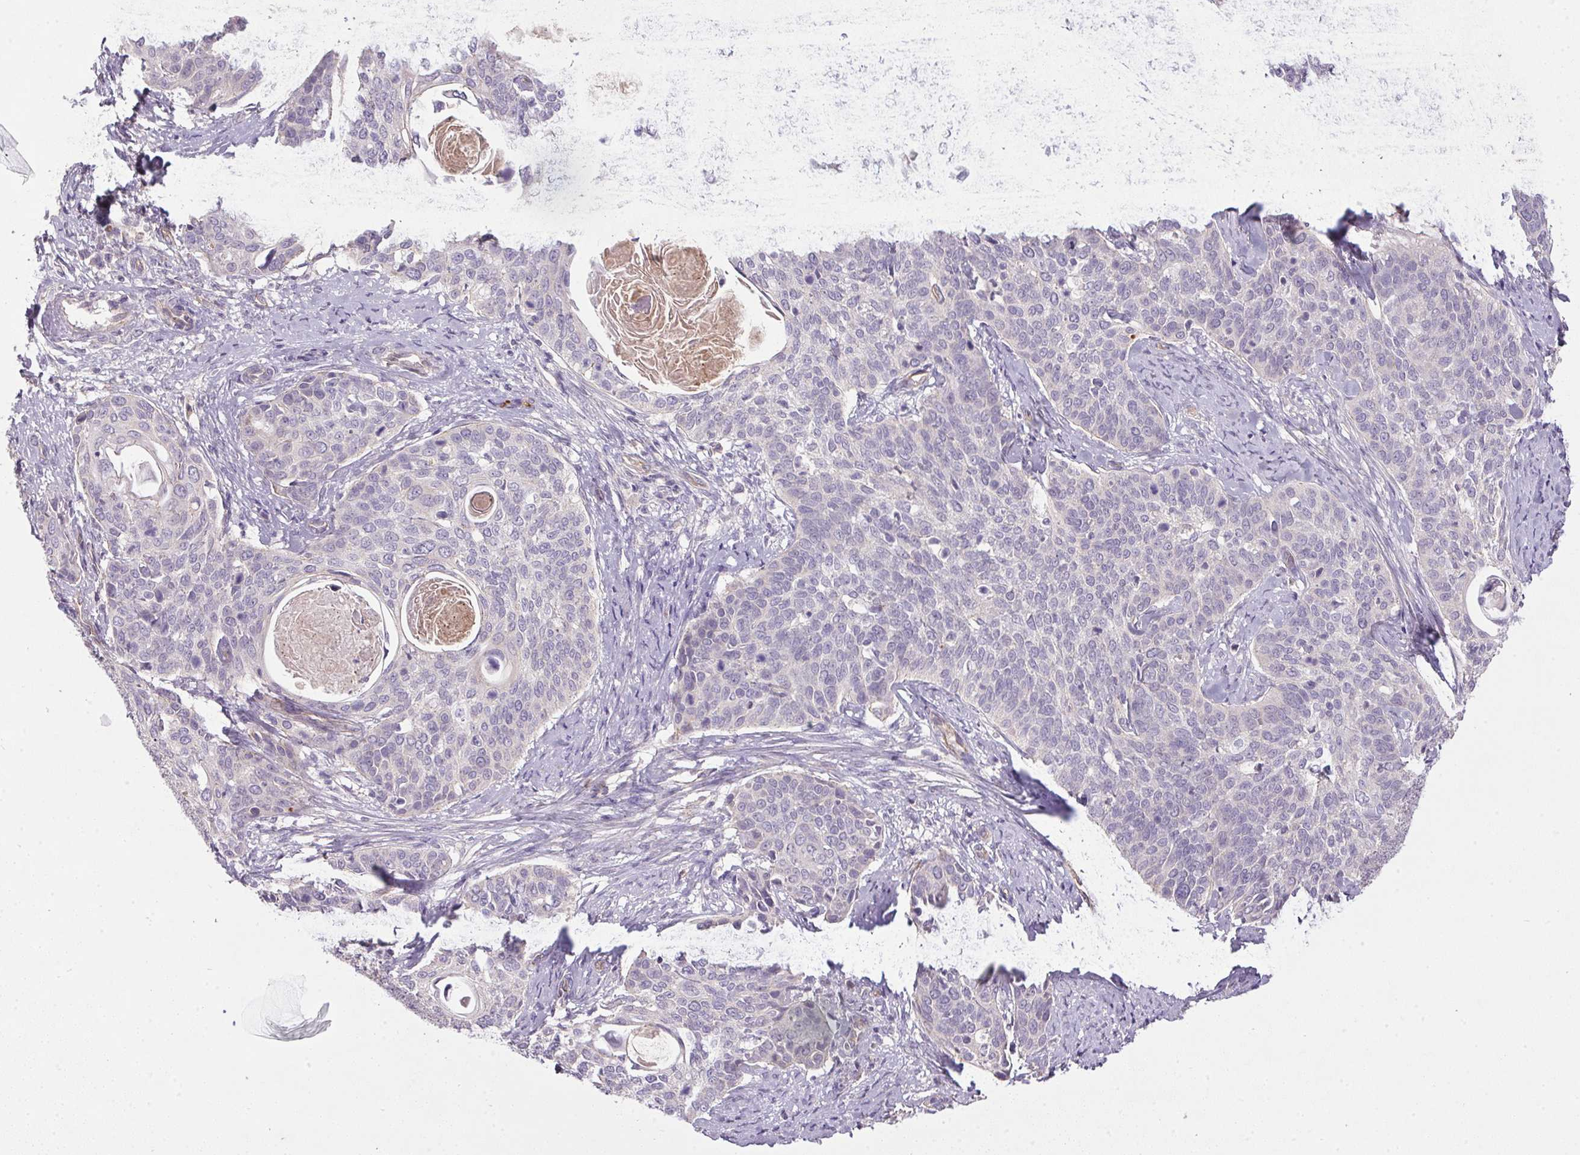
{"staining": {"intensity": "negative", "quantity": "none", "location": "none"}, "tissue": "cervical cancer", "cell_type": "Tumor cells", "image_type": "cancer", "snomed": [{"axis": "morphology", "description": "Squamous cell carcinoma, NOS"}, {"axis": "topography", "description": "Cervix"}], "caption": "The photomicrograph exhibits no staining of tumor cells in cervical cancer (squamous cell carcinoma).", "gene": "APOC4", "patient": {"sex": "female", "age": 69}}